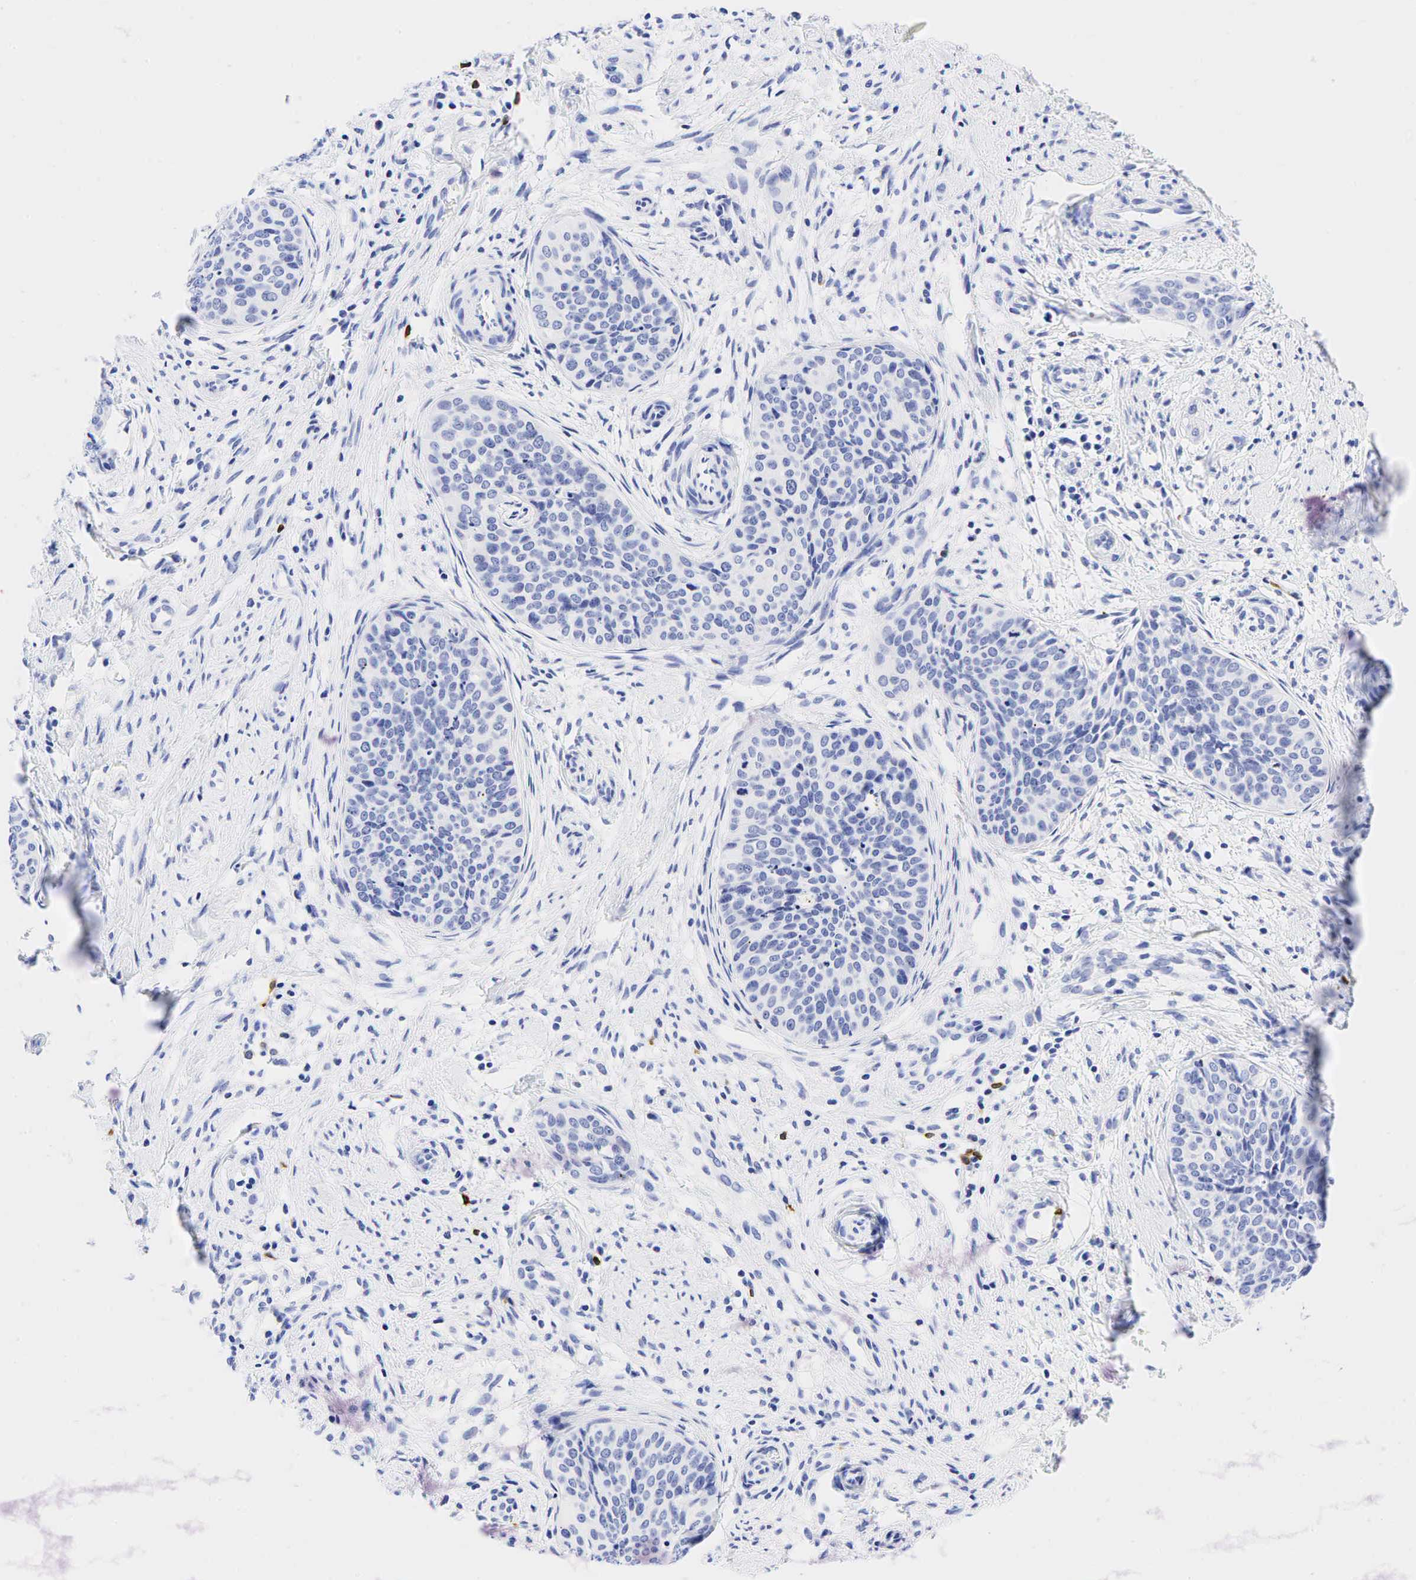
{"staining": {"intensity": "negative", "quantity": "none", "location": "none"}, "tissue": "cervical cancer", "cell_type": "Tumor cells", "image_type": "cancer", "snomed": [{"axis": "morphology", "description": "Squamous cell carcinoma, NOS"}, {"axis": "topography", "description": "Cervix"}], "caption": "Immunohistochemical staining of squamous cell carcinoma (cervical) reveals no significant positivity in tumor cells.", "gene": "CD79A", "patient": {"sex": "female", "age": 34}}